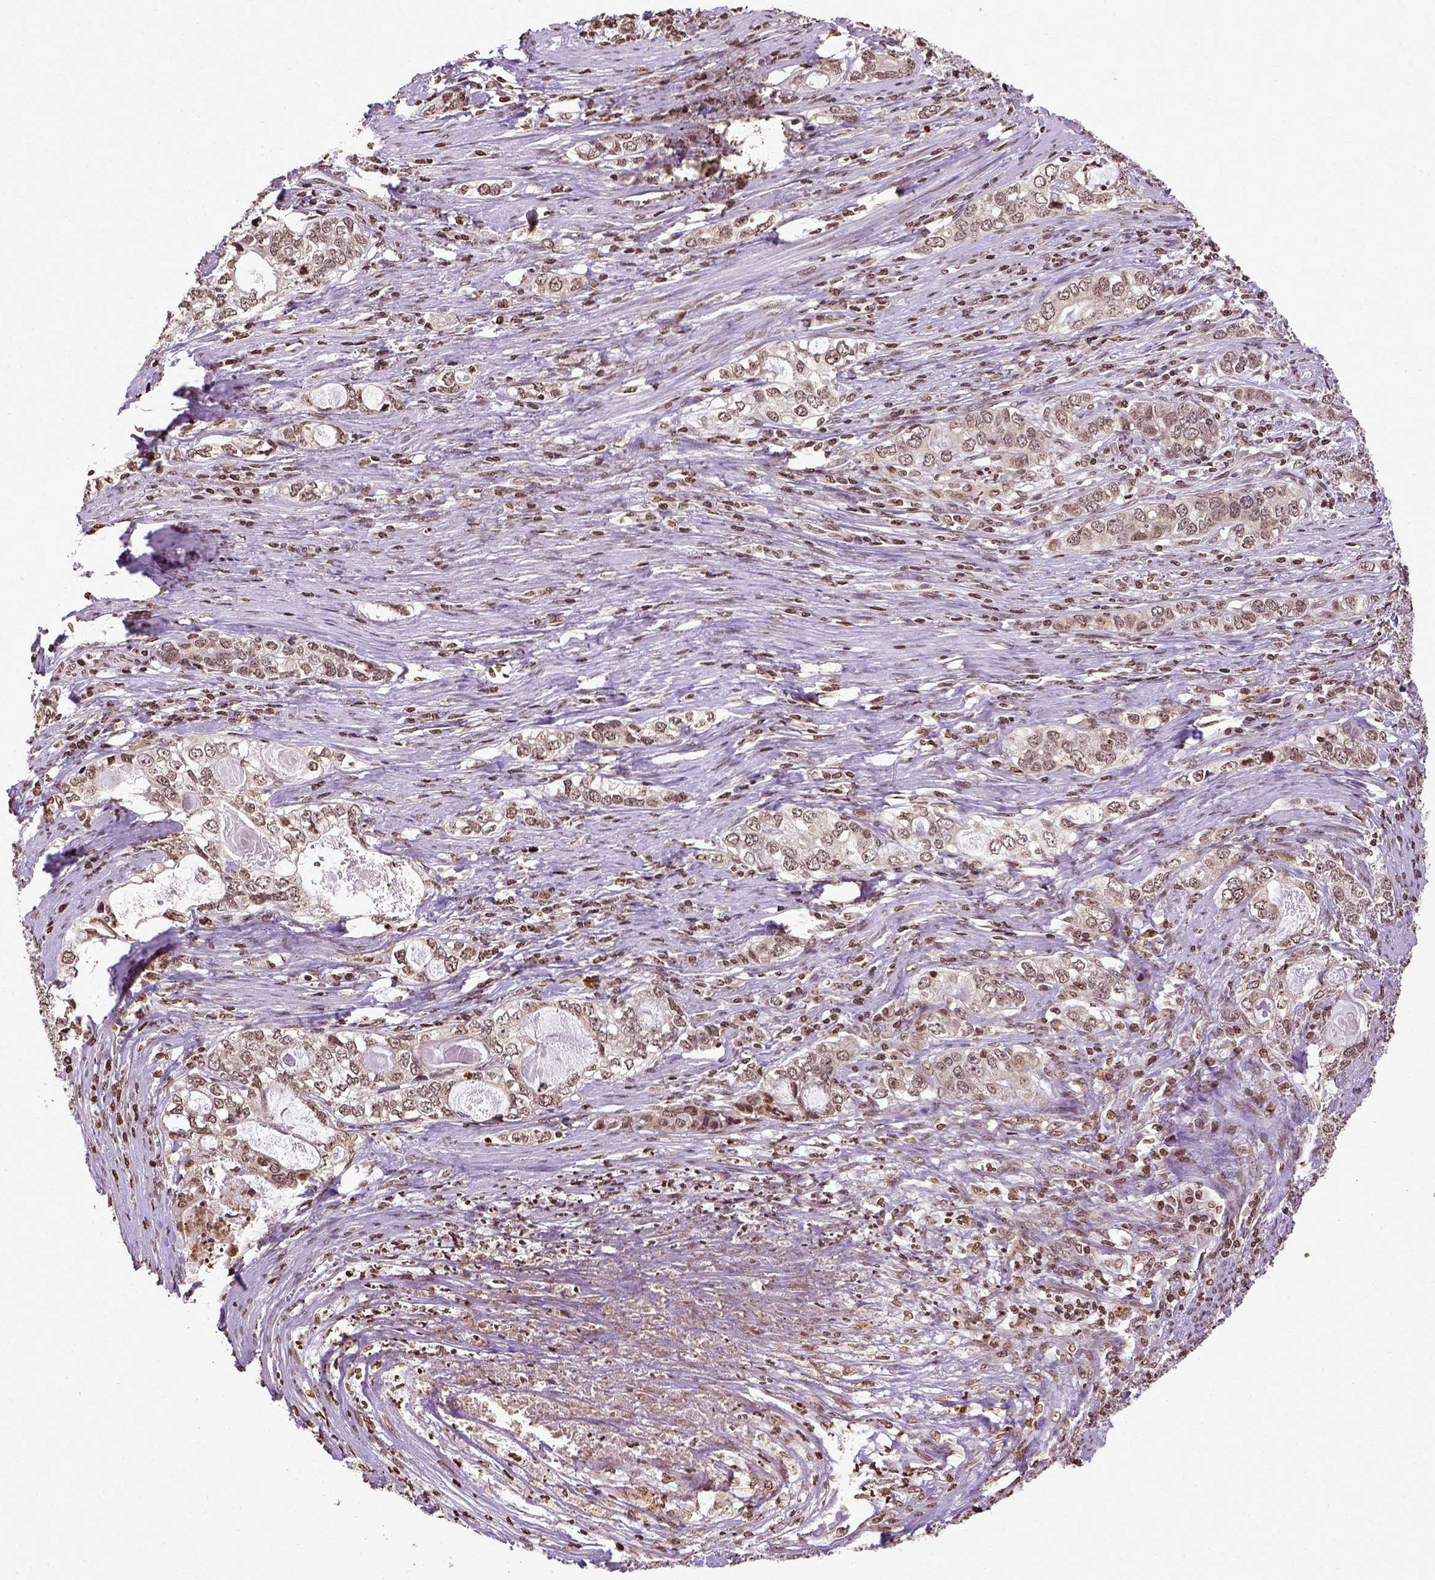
{"staining": {"intensity": "moderate", "quantity": ">75%", "location": "nuclear"}, "tissue": "stomach cancer", "cell_type": "Tumor cells", "image_type": "cancer", "snomed": [{"axis": "morphology", "description": "Adenocarcinoma, NOS"}, {"axis": "topography", "description": "Stomach, lower"}], "caption": "This micrograph shows immunohistochemistry staining of human stomach cancer, with medium moderate nuclear positivity in about >75% of tumor cells.", "gene": "ZNF75D", "patient": {"sex": "female", "age": 72}}